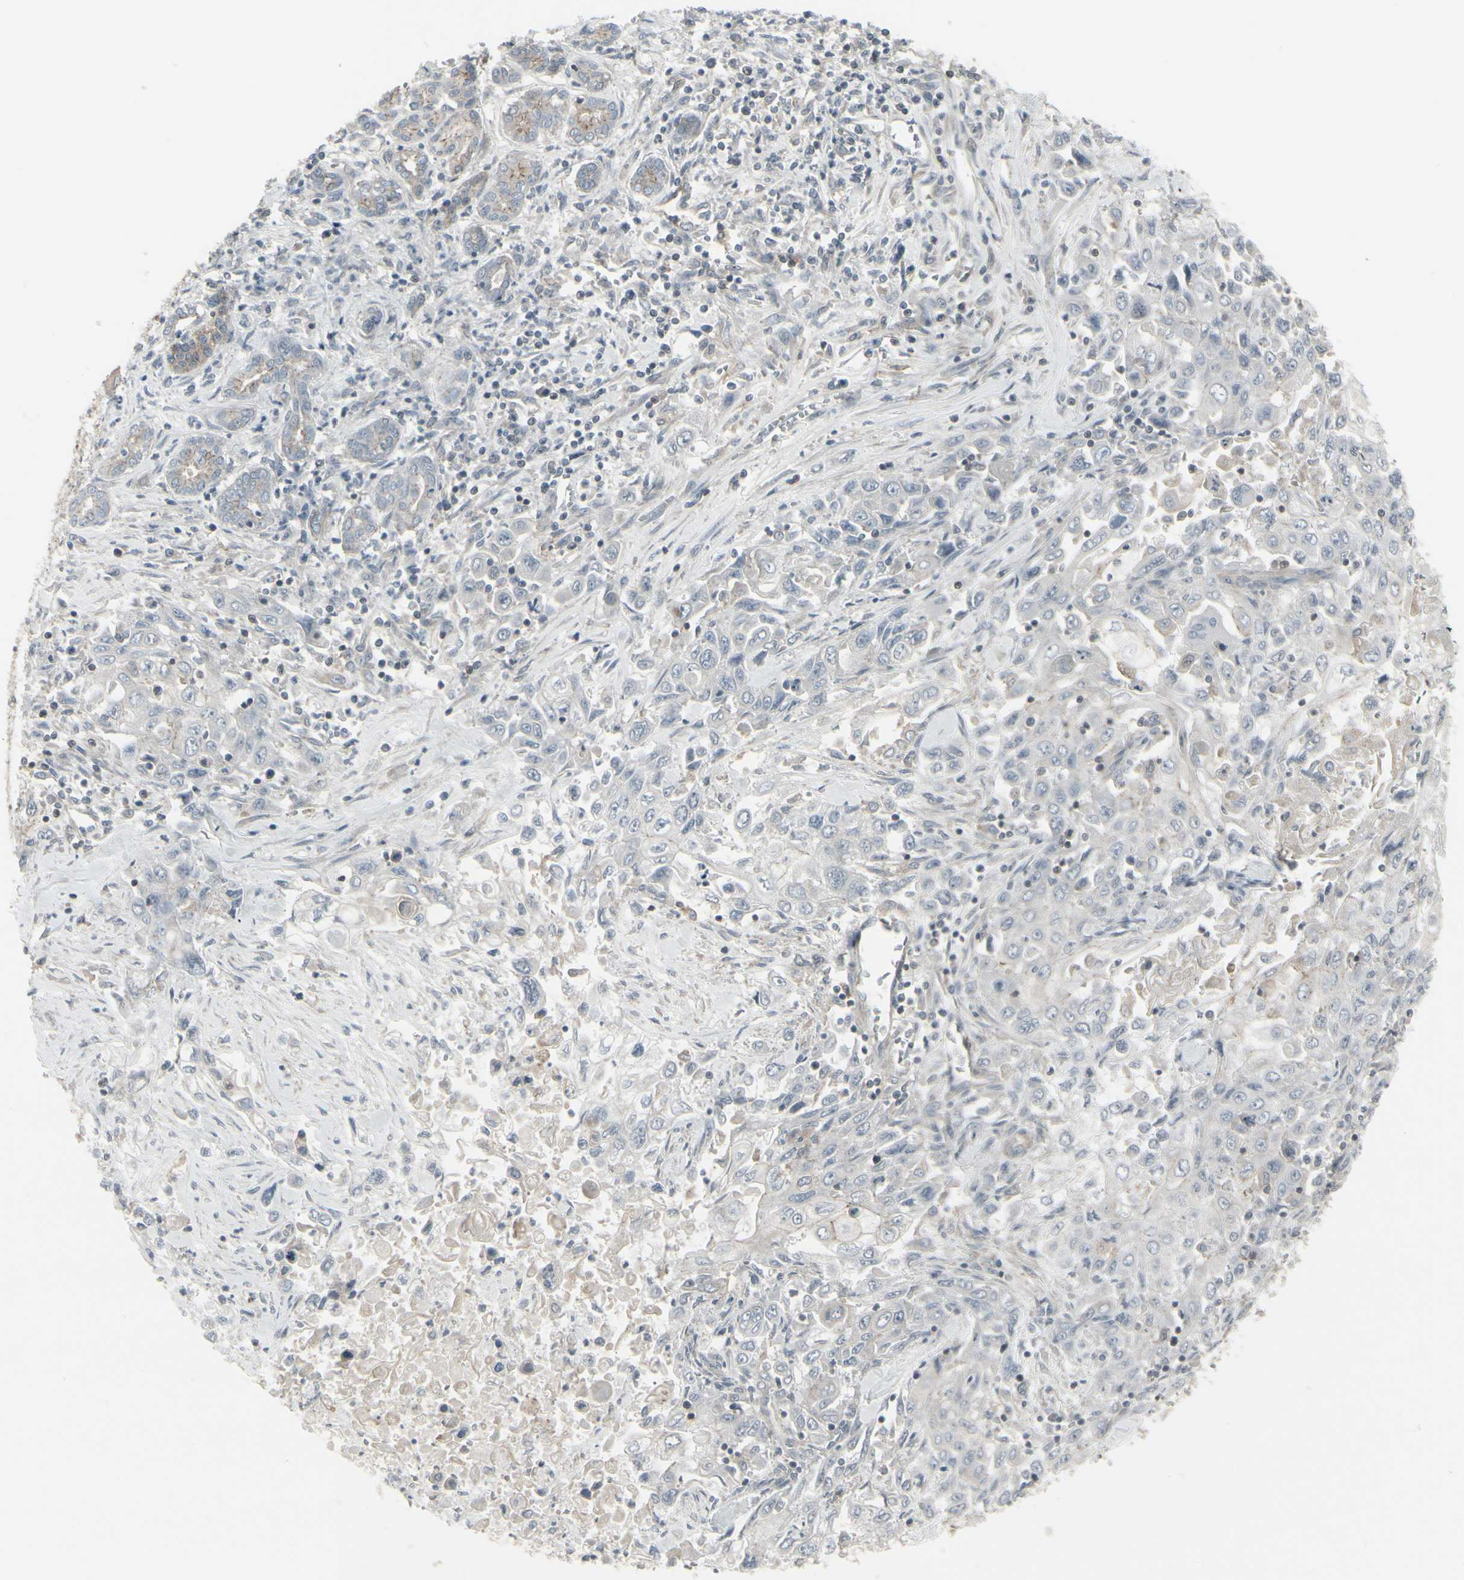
{"staining": {"intensity": "weak", "quantity": "25%-75%", "location": "cytoplasmic/membranous"}, "tissue": "pancreatic cancer", "cell_type": "Tumor cells", "image_type": "cancer", "snomed": [{"axis": "morphology", "description": "Adenocarcinoma, NOS"}, {"axis": "topography", "description": "Pancreas"}], "caption": "Protein expression analysis of pancreatic cancer demonstrates weak cytoplasmic/membranous positivity in about 25%-75% of tumor cells.", "gene": "EPS15", "patient": {"sex": "male", "age": 70}}